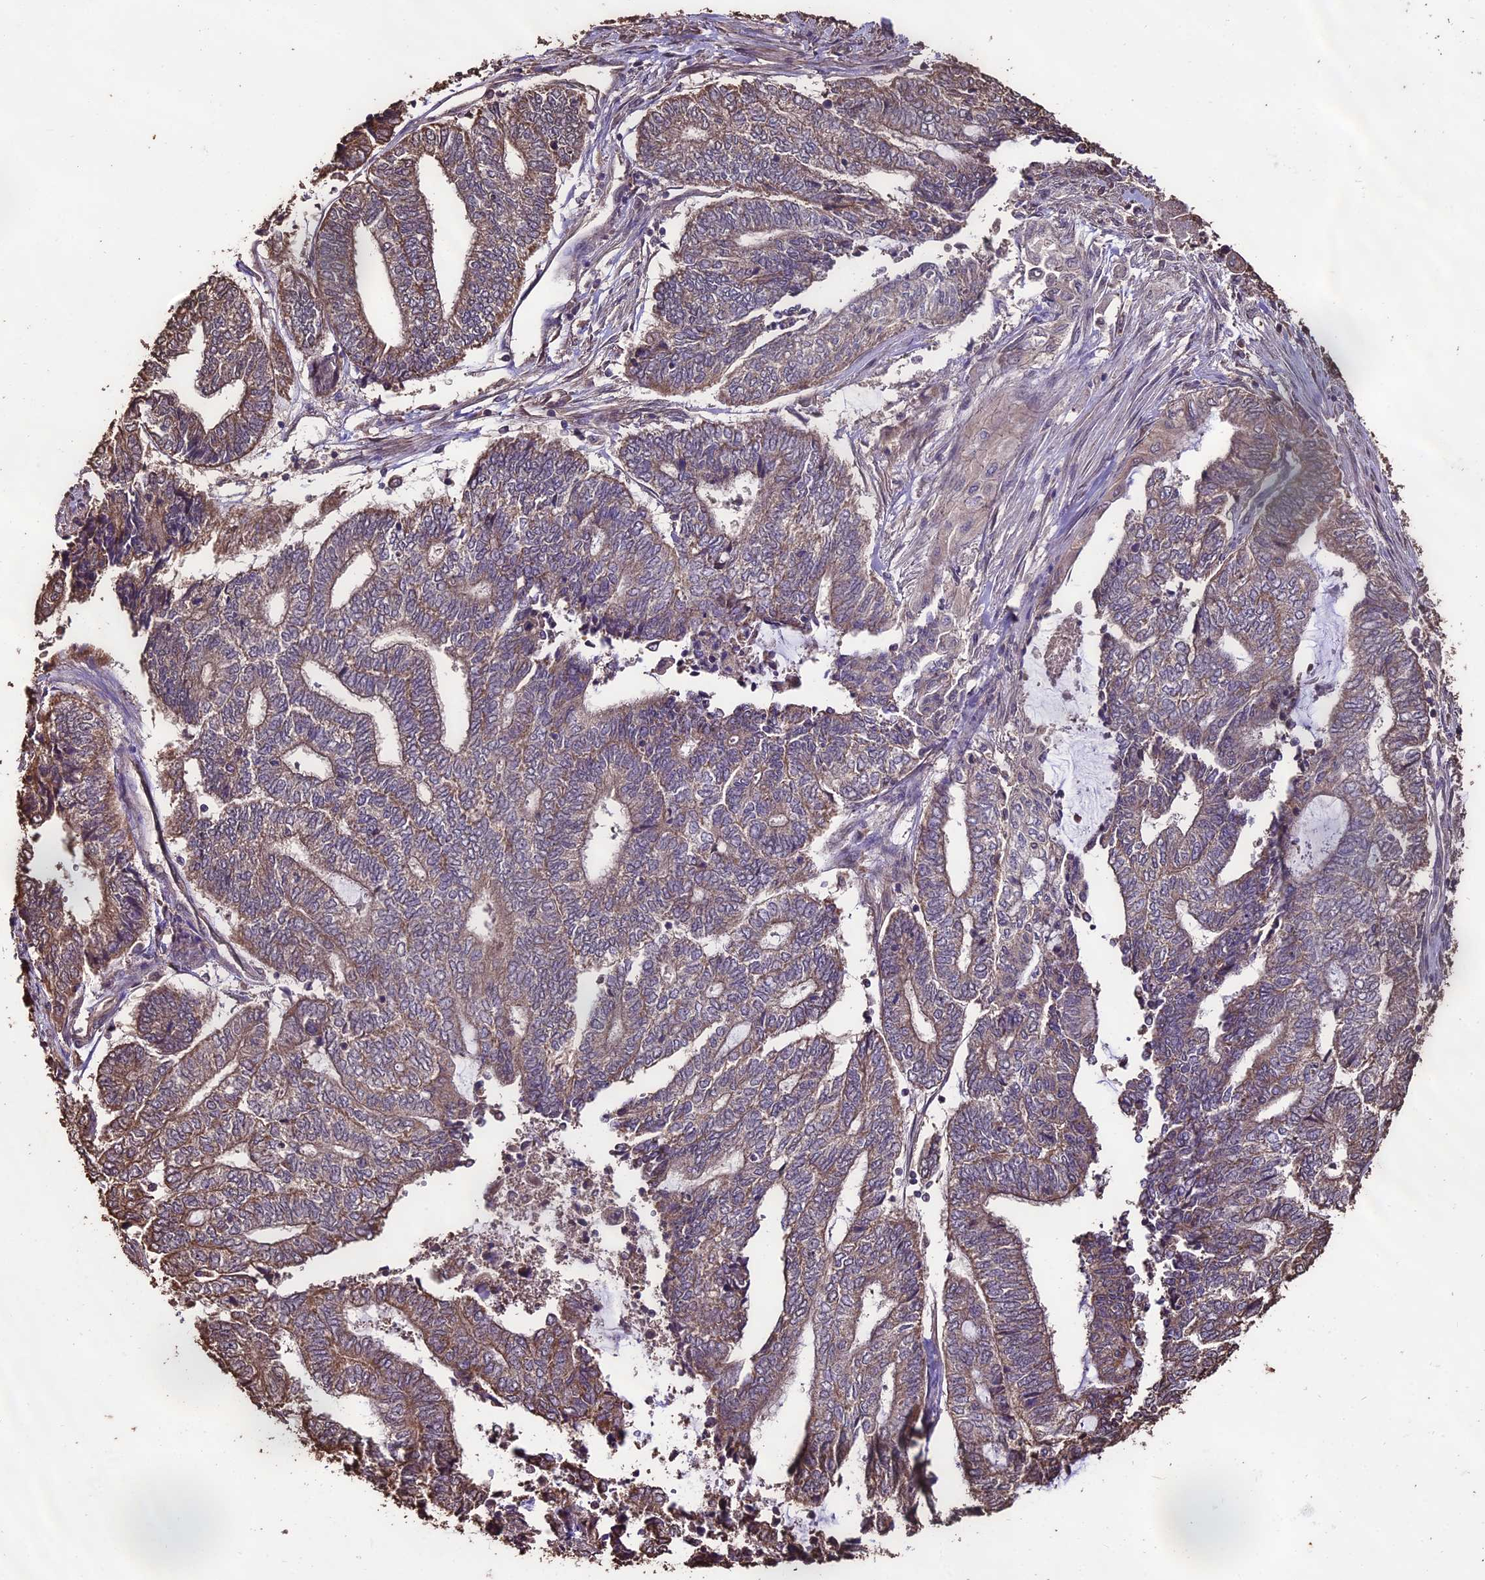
{"staining": {"intensity": "weak", "quantity": ">75%", "location": "cytoplasmic/membranous"}, "tissue": "endometrial cancer", "cell_type": "Tumor cells", "image_type": "cancer", "snomed": [{"axis": "morphology", "description": "Adenocarcinoma, NOS"}, {"axis": "topography", "description": "Uterus"}, {"axis": "topography", "description": "Endometrium"}], "caption": "Protein analysis of endometrial cancer tissue demonstrates weak cytoplasmic/membranous positivity in approximately >75% of tumor cells.", "gene": "PGPEP1L", "patient": {"sex": "female", "age": 70}}